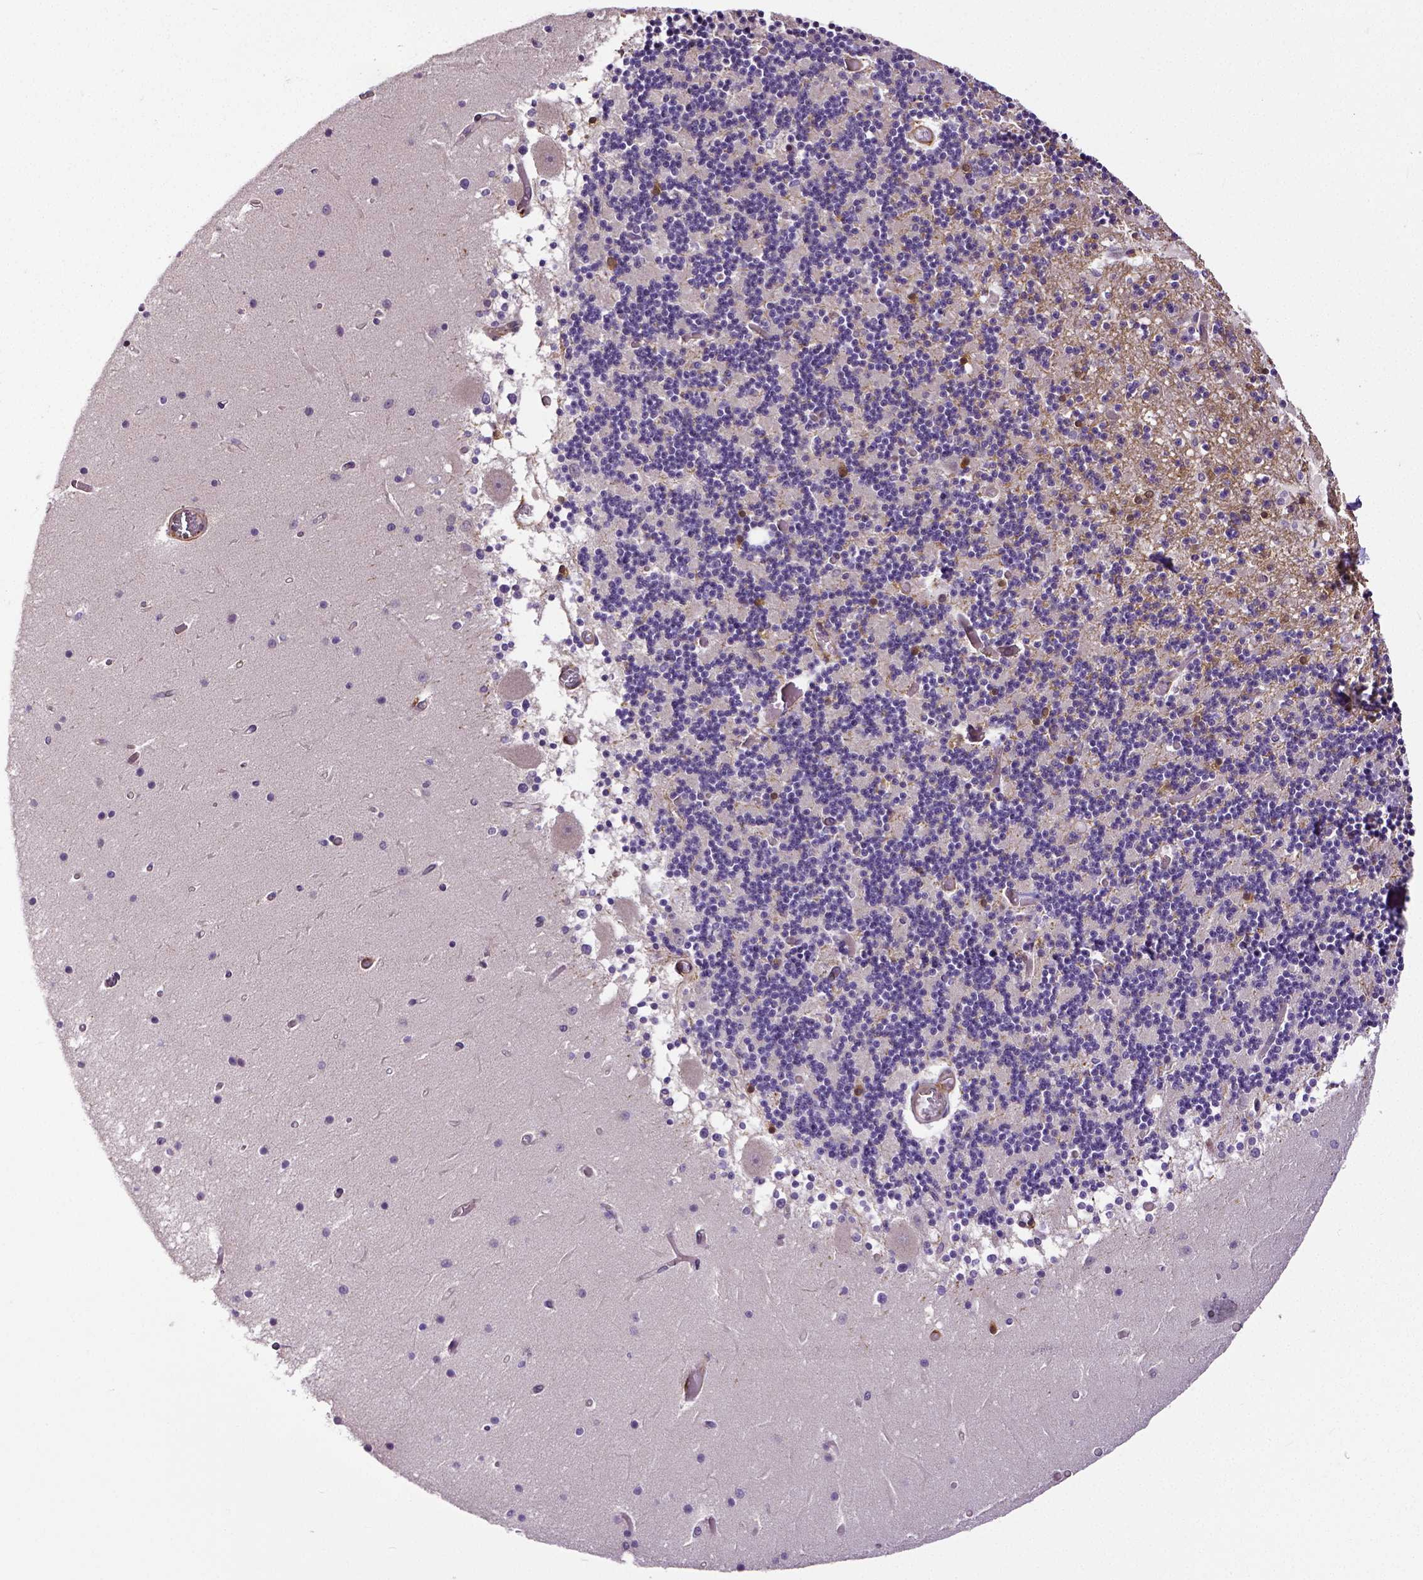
{"staining": {"intensity": "moderate", "quantity": "<25%", "location": "nuclear"}, "tissue": "cerebellum", "cell_type": "Cells in granular layer", "image_type": "normal", "snomed": [{"axis": "morphology", "description": "Normal tissue, NOS"}, {"axis": "topography", "description": "Cerebellum"}], "caption": "Approximately <25% of cells in granular layer in unremarkable cerebellum demonstrate moderate nuclear protein staining as visualized by brown immunohistochemical staining.", "gene": "DICER1", "patient": {"sex": "female", "age": 28}}